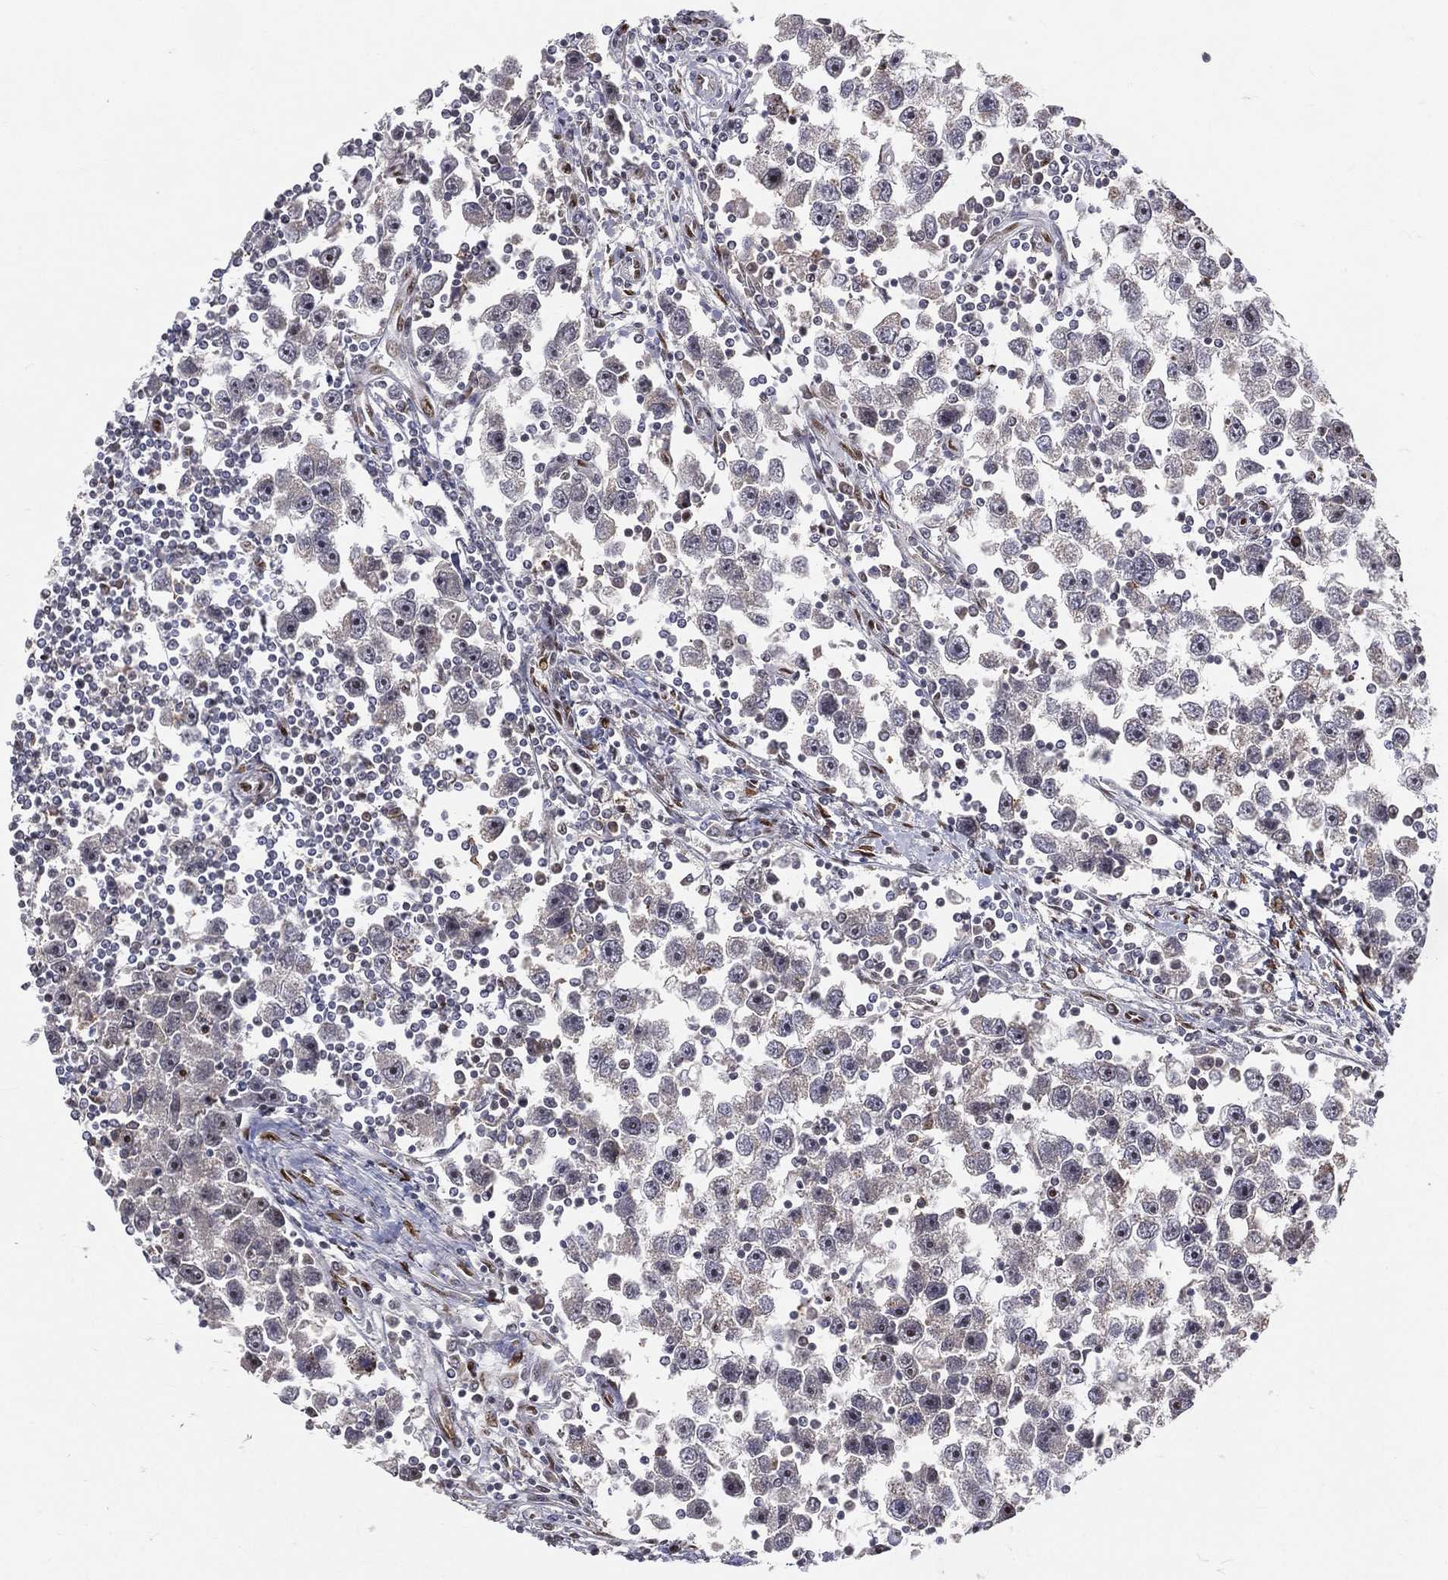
{"staining": {"intensity": "negative", "quantity": "none", "location": "none"}, "tissue": "testis cancer", "cell_type": "Tumor cells", "image_type": "cancer", "snomed": [{"axis": "morphology", "description": "Seminoma, NOS"}, {"axis": "topography", "description": "Testis"}], "caption": "High magnification brightfield microscopy of testis cancer (seminoma) stained with DAB (3,3'-diaminobenzidine) (brown) and counterstained with hematoxylin (blue): tumor cells show no significant staining.", "gene": "ZEB1", "patient": {"sex": "male", "age": 30}}